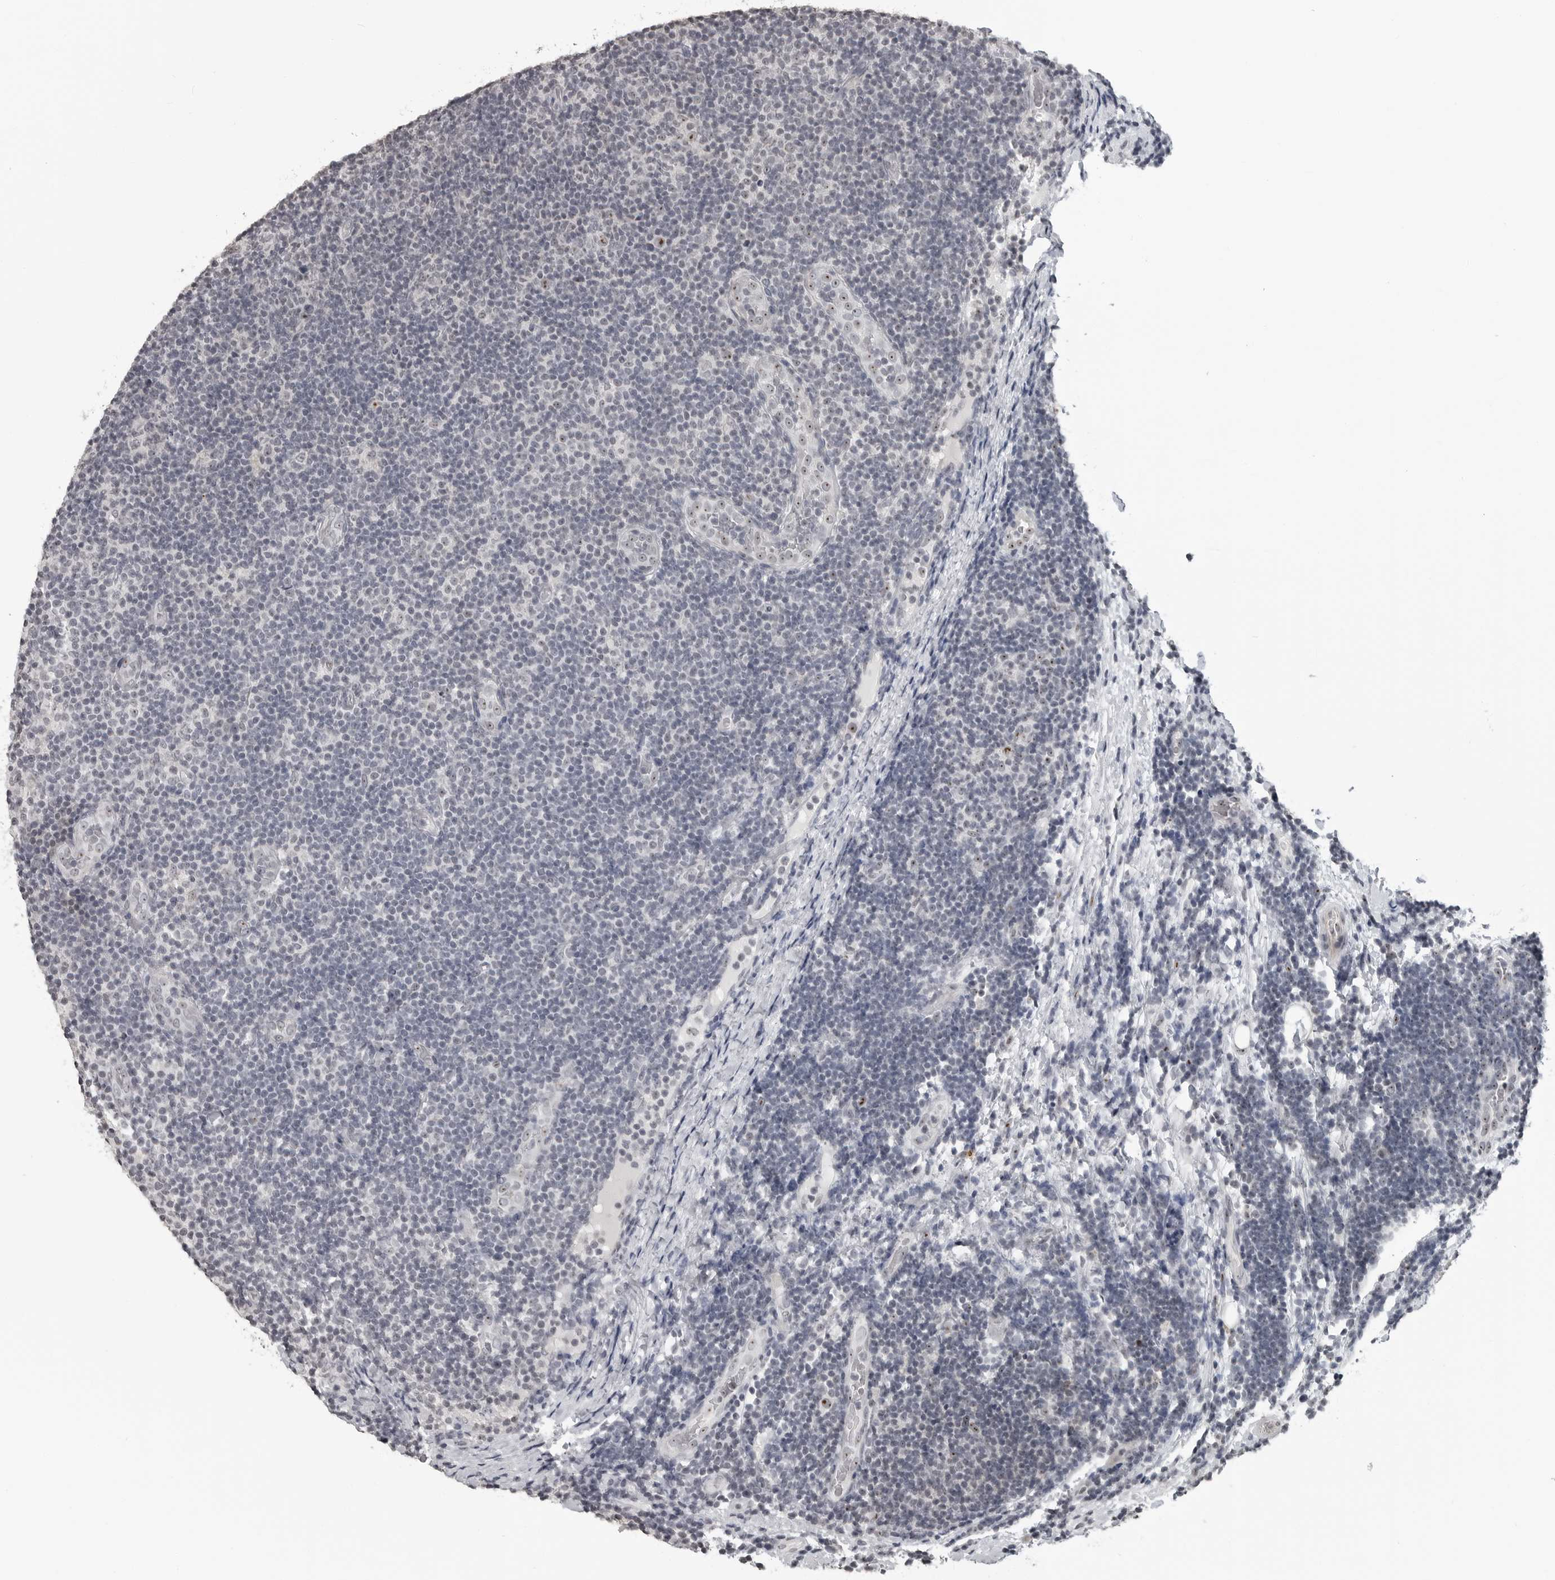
{"staining": {"intensity": "moderate", "quantity": "<25%", "location": "nuclear"}, "tissue": "lymphoma", "cell_type": "Tumor cells", "image_type": "cancer", "snomed": [{"axis": "morphology", "description": "Malignant lymphoma, non-Hodgkin's type, Low grade"}, {"axis": "topography", "description": "Lymph node"}], "caption": "Malignant lymphoma, non-Hodgkin's type (low-grade) tissue shows moderate nuclear staining in about <25% of tumor cells, visualized by immunohistochemistry.", "gene": "DDX54", "patient": {"sex": "male", "age": 83}}